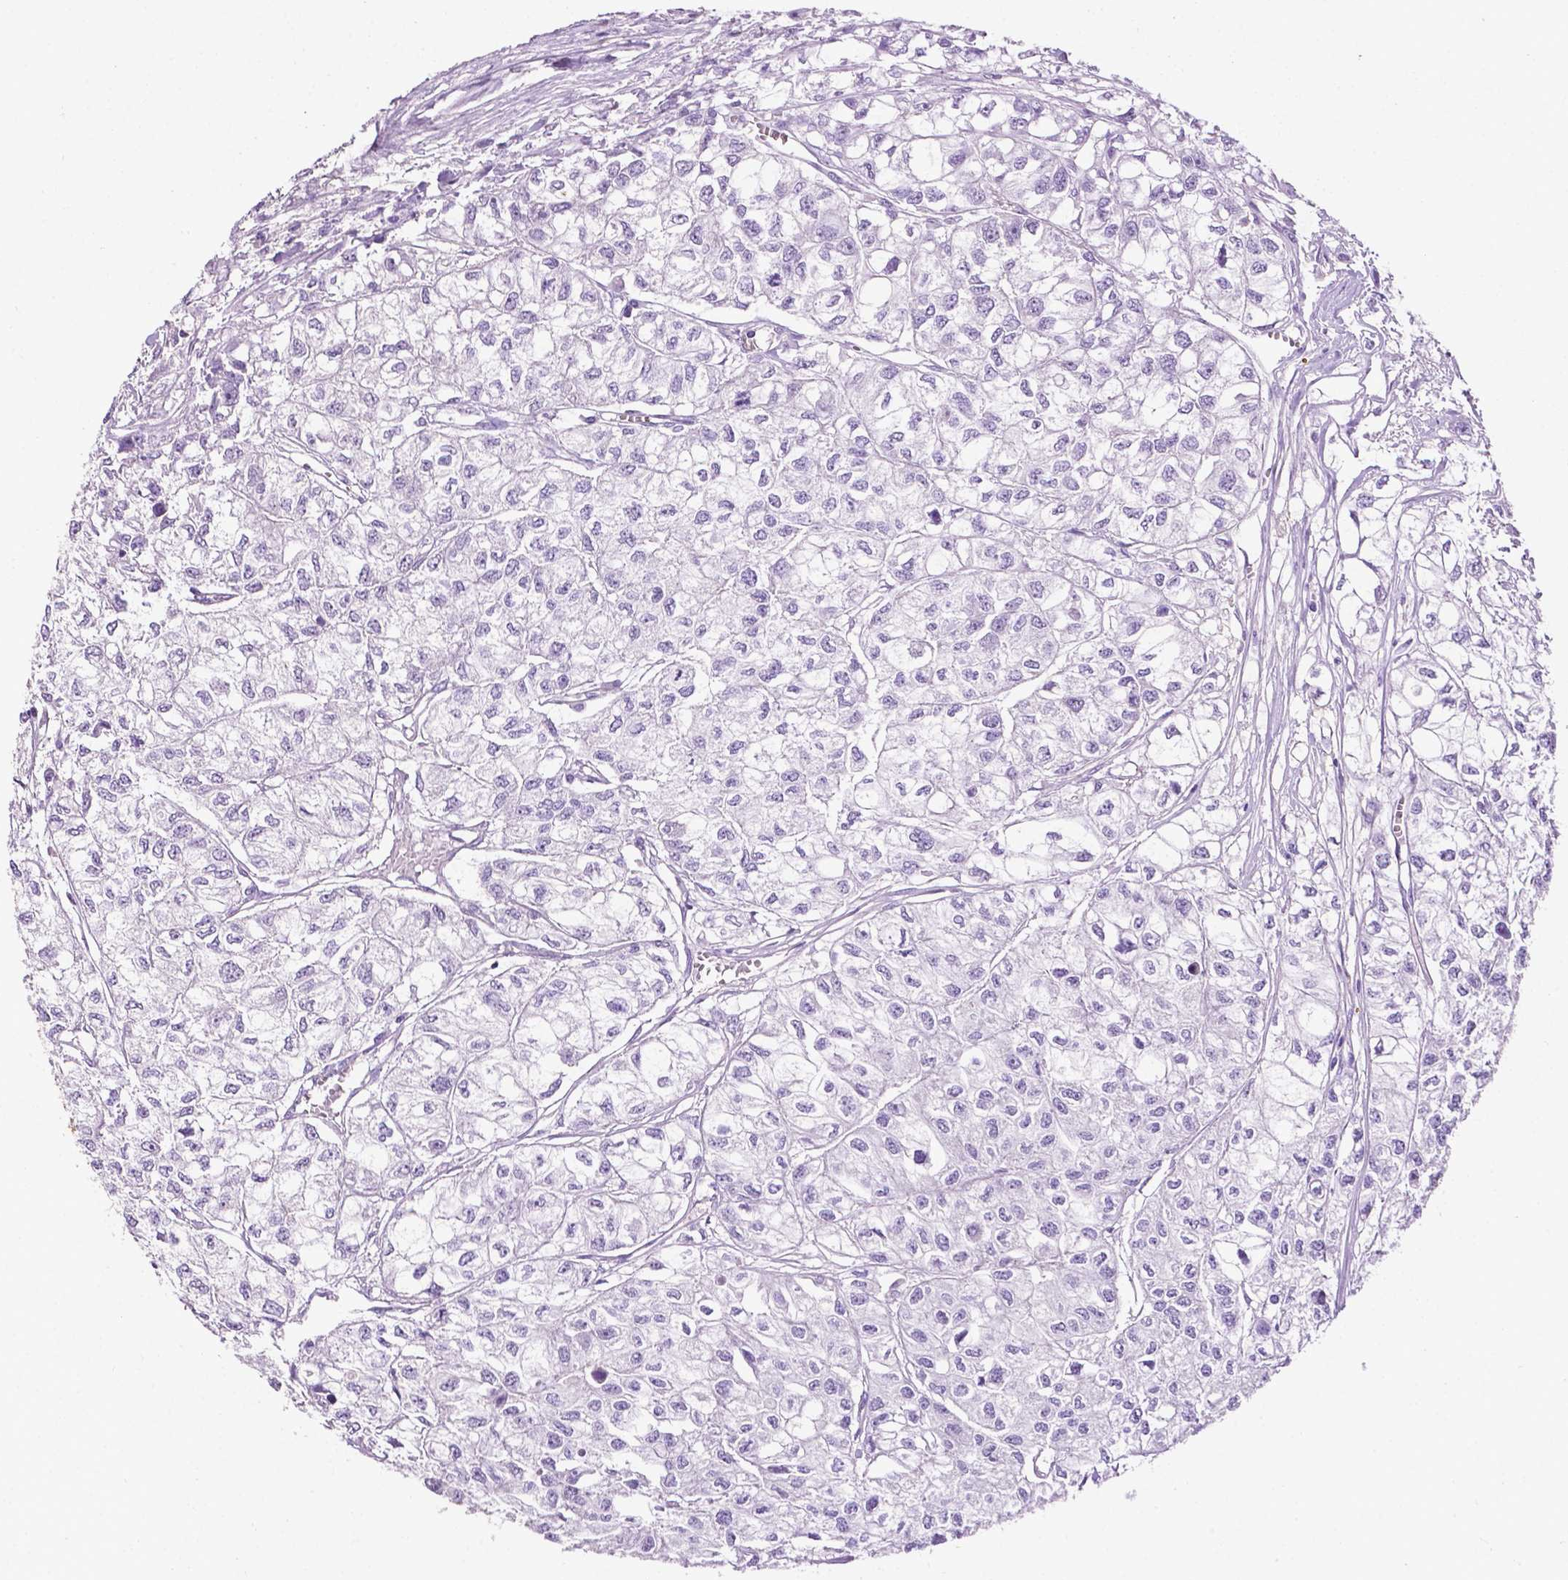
{"staining": {"intensity": "negative", "quantity": "none", "location": "none"}, "tissue": "renal cancer", "cell_type": "Tumor cells", "image_type": "cancer", "snomed": [{"axis": "morphology", "description": "Adenocarcinoma, NOS"}, {"axis": "topography", "description": "Kidney"}], "caption": "Protein analysis of renal cancer demonstrates no significant positivity in tumor cells. (DAB (3,3'-diaminobenzidine) immunohistochemistry visualized using brightfield microscopy, high magnification).", "gene": "TACSTD2", "patient": {"sex": "male", "age": 56}}